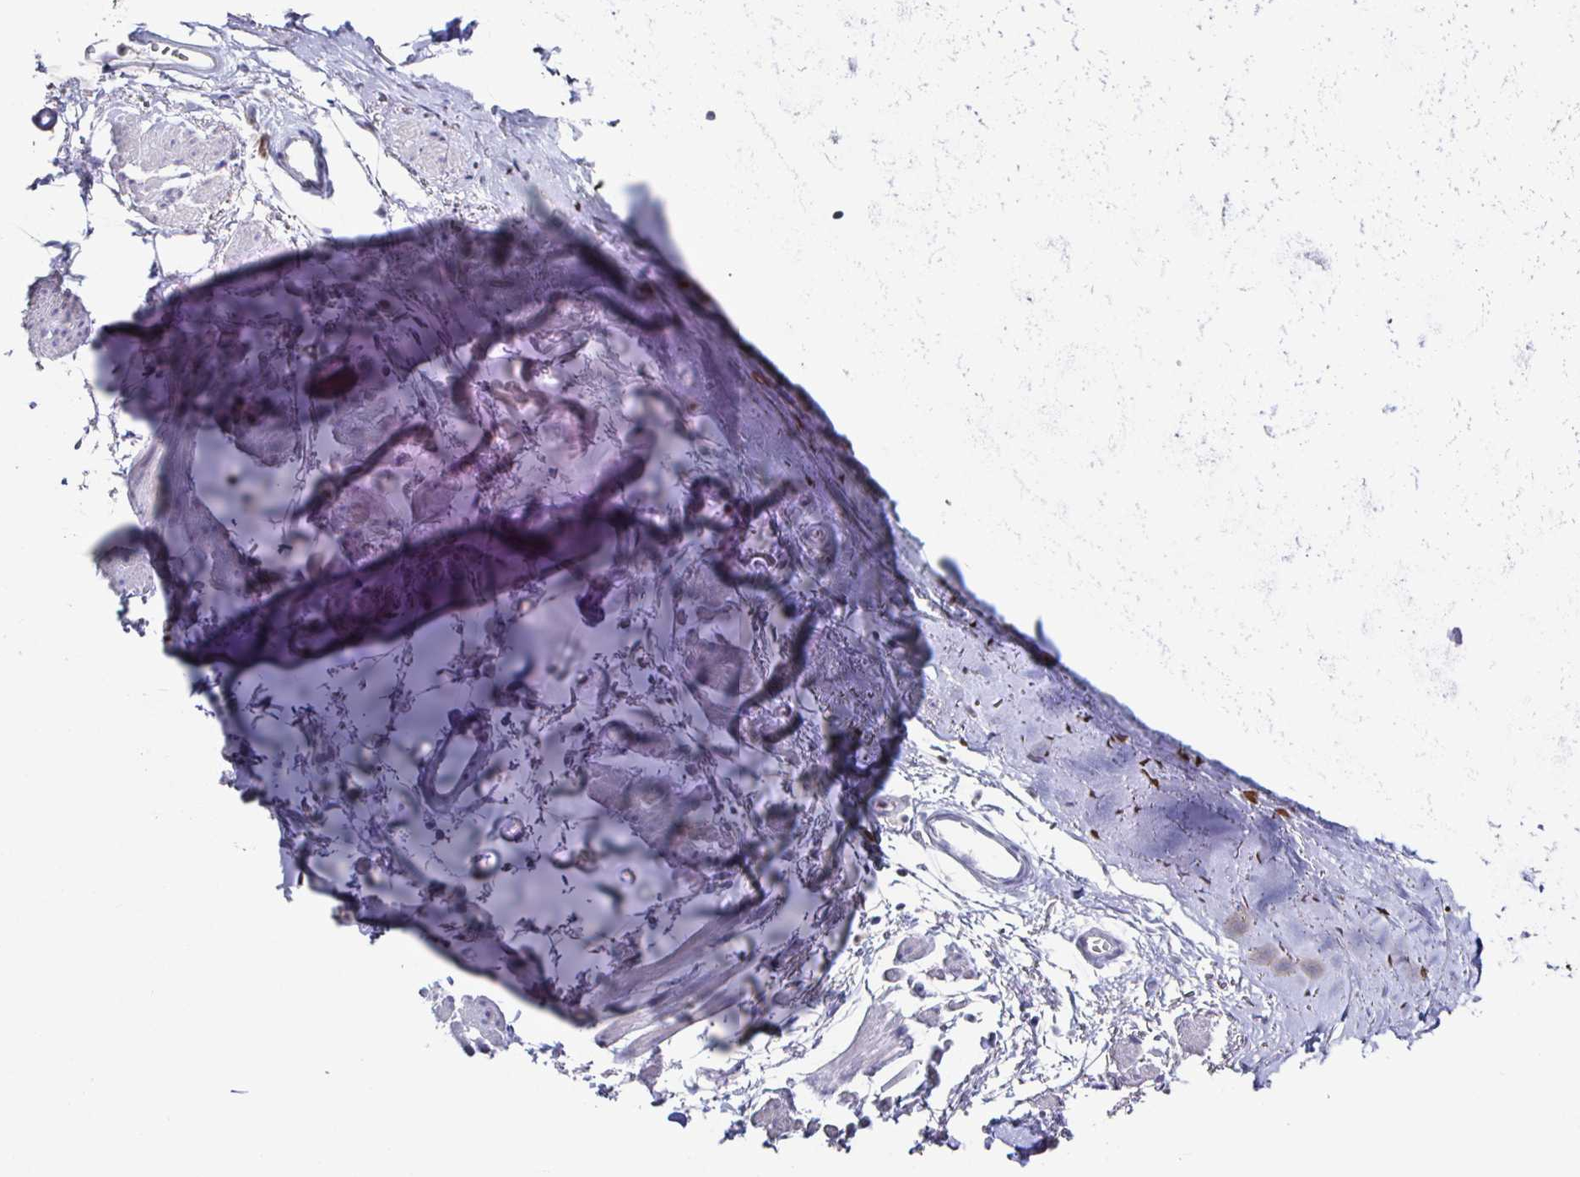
{"staining": {"intensity": "negative", "quantity": "none", "location": "none"}, "tissue": "soft tissue", "cell_type": "Chondrocytes", "image_type": "normal", "snomed": [{"axis": "morphology", "description": "Normal tissue, NOS"}, {"axis": "topography", "description": "Cartilage tissue"}, {"axis": "topography", "description": "Bronchus"}], "caption": "Benign soft tissue was stained to show a protein in brown. There is no significant expression in chondrocytes.", "gene": "RUNX2", "patient": {"sex": "female", "age": 79}}